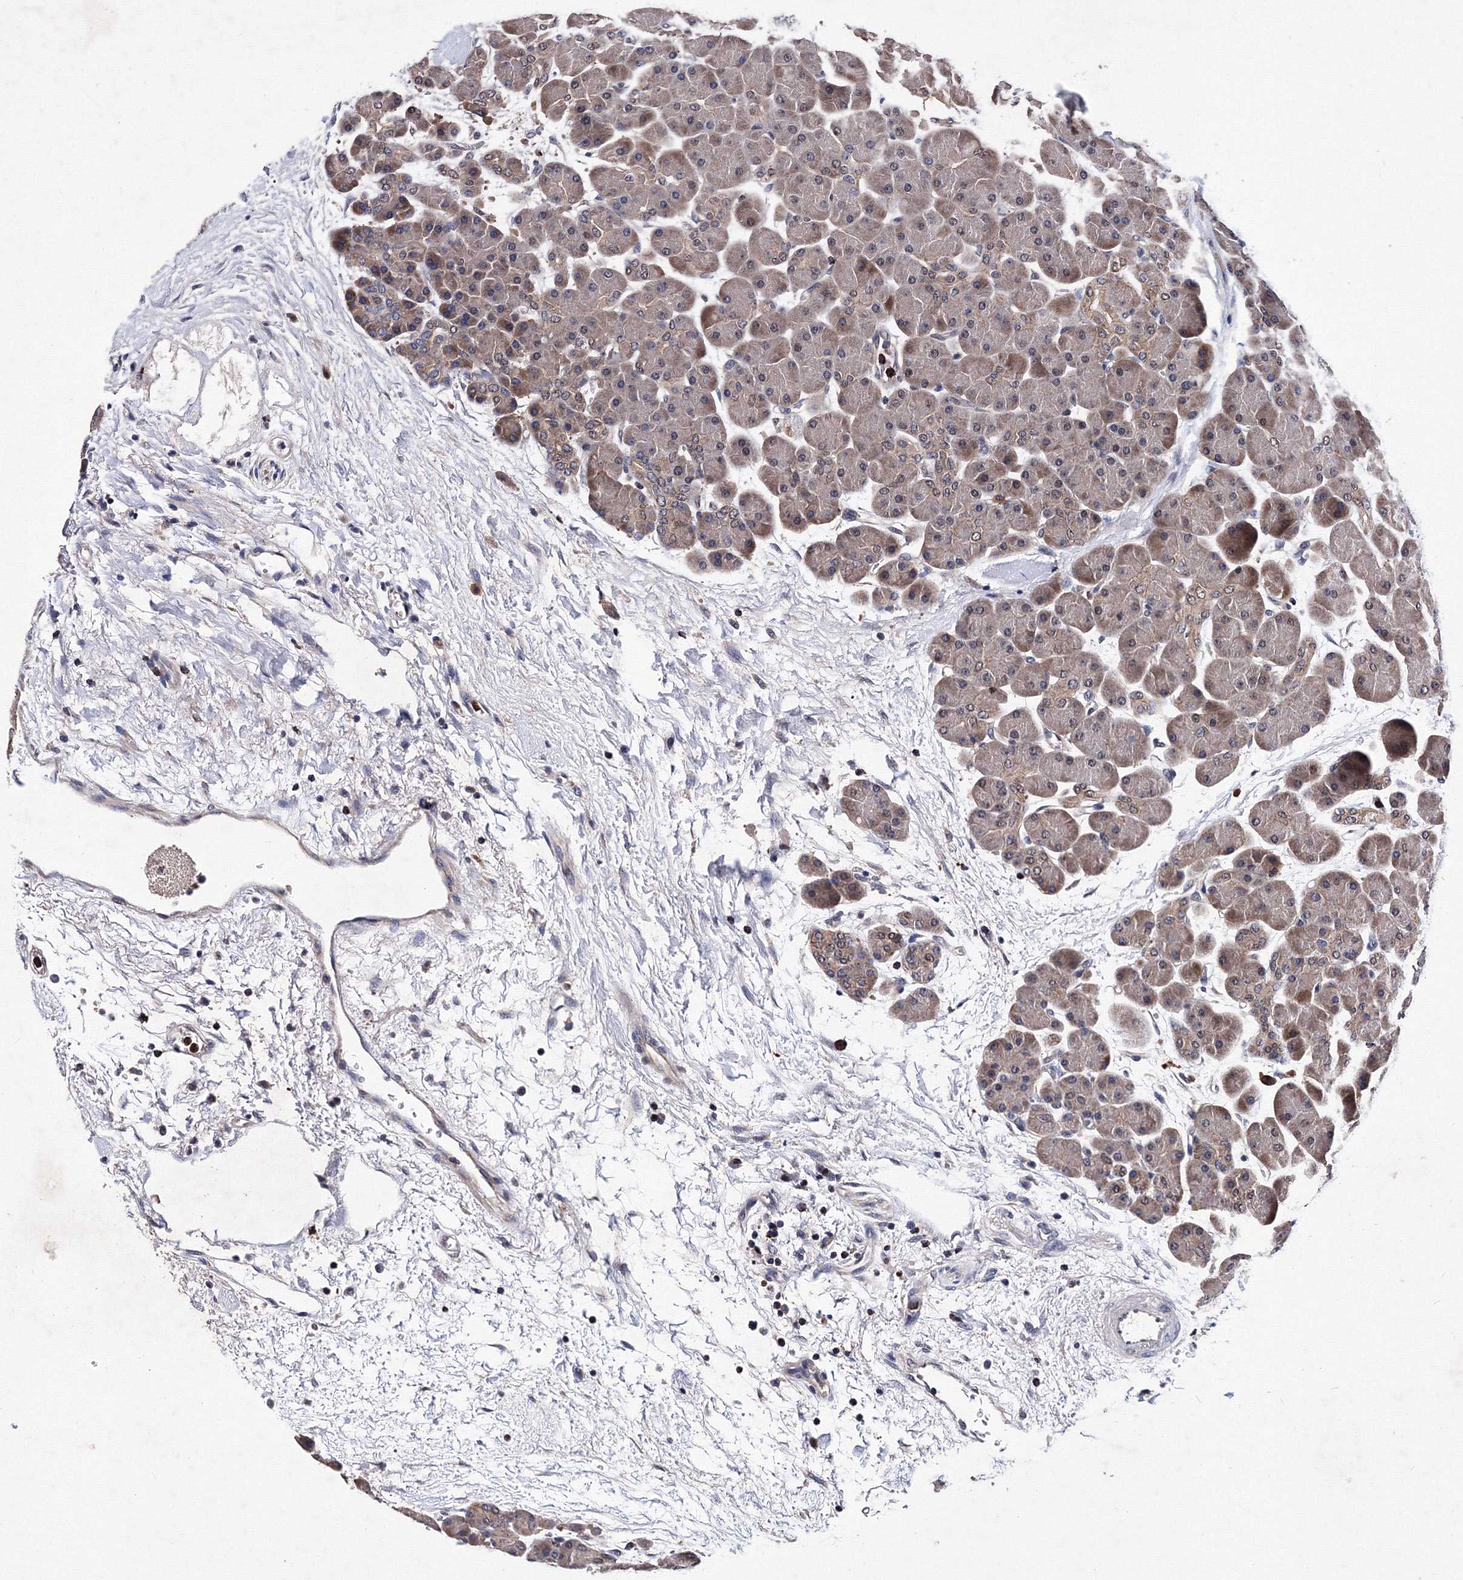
{"staining": {"intensity": "weak", "quantity": "25%-75%", "location": "cytoplasmic/membranous"}, "tissue": "pancreas", "cell_type": "Exocrine glandular cells", "image_type": "normal", "snomed": [{"axis": "morphology", "description": "Normal tissue, NOS"}, {"axis": "topography", "description": "Pancreas"}], "caption": "Immunohistochemistry (IHC) image of unremarkable human pancreas stained for a protein (brown), which reveals low levels of weak cytoplasmic/membranous staining in approximately 25%-75% of exocrine glandular cells.", "gene": "PHYKPL", "patient": {"sex": "male", "age": 66}}